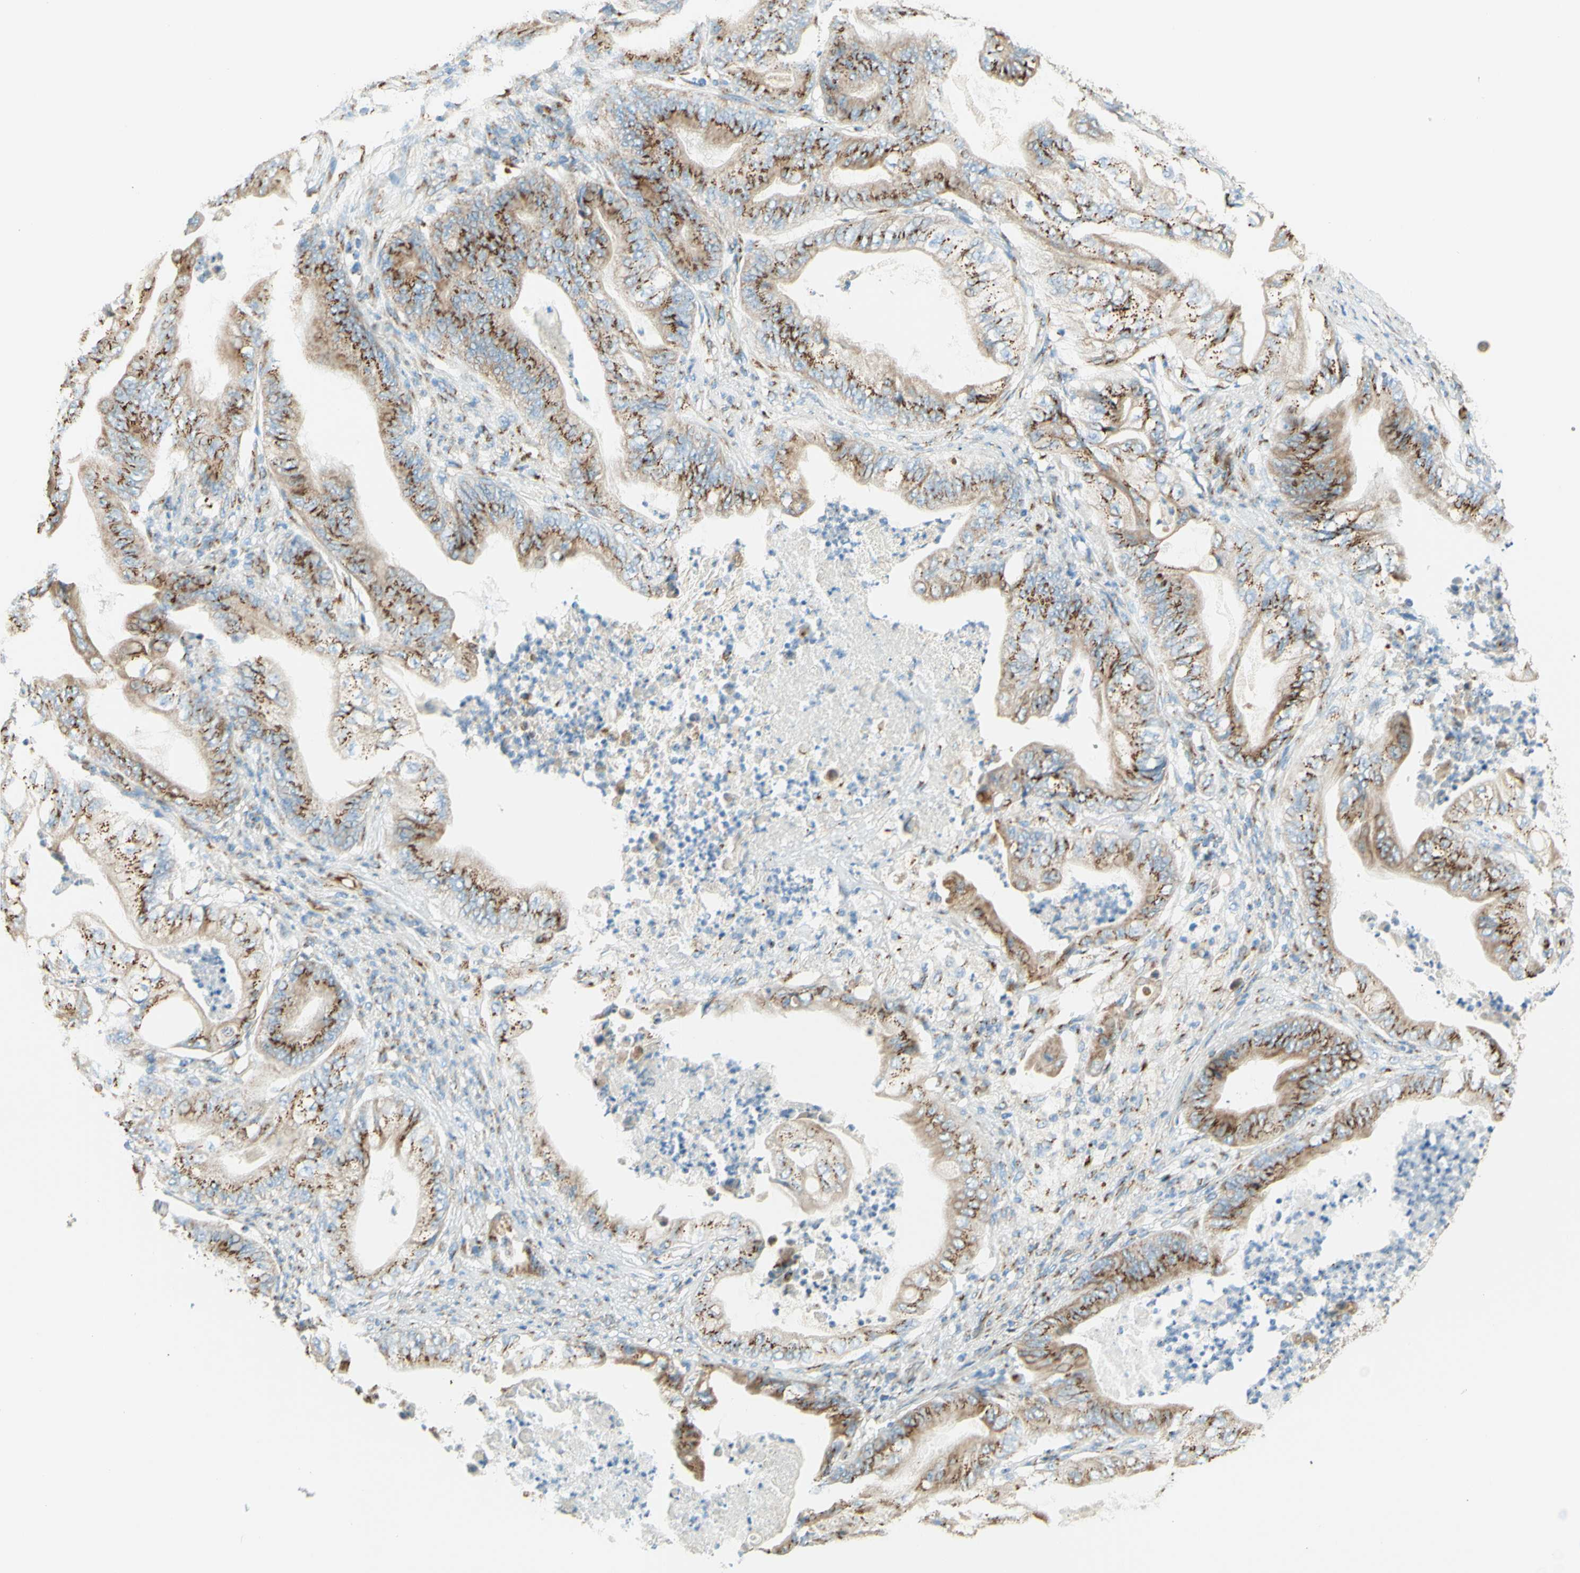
{"staining": {"intensity": "strong", "quantity": ">75%", "location": "cytoplasmic/membranous"}, "tissue": "stomach cancer", "cell_type": "Tumor cells", "image_type": "cancer", "snomed": [{"axis": "morphology", "description": "Adenocarcinoma, NOS"}, {"axis": "topography", "description": "Stomach"}], "caption": "This image displays immunohistochemistry staining of human stomach adenocarcinoma, with high strong cytoplasmic/membranous expression in approximately >75% of tumor cells.", "gene": "GOLGB1", "patient": {"sex": "female", "age": 73}}